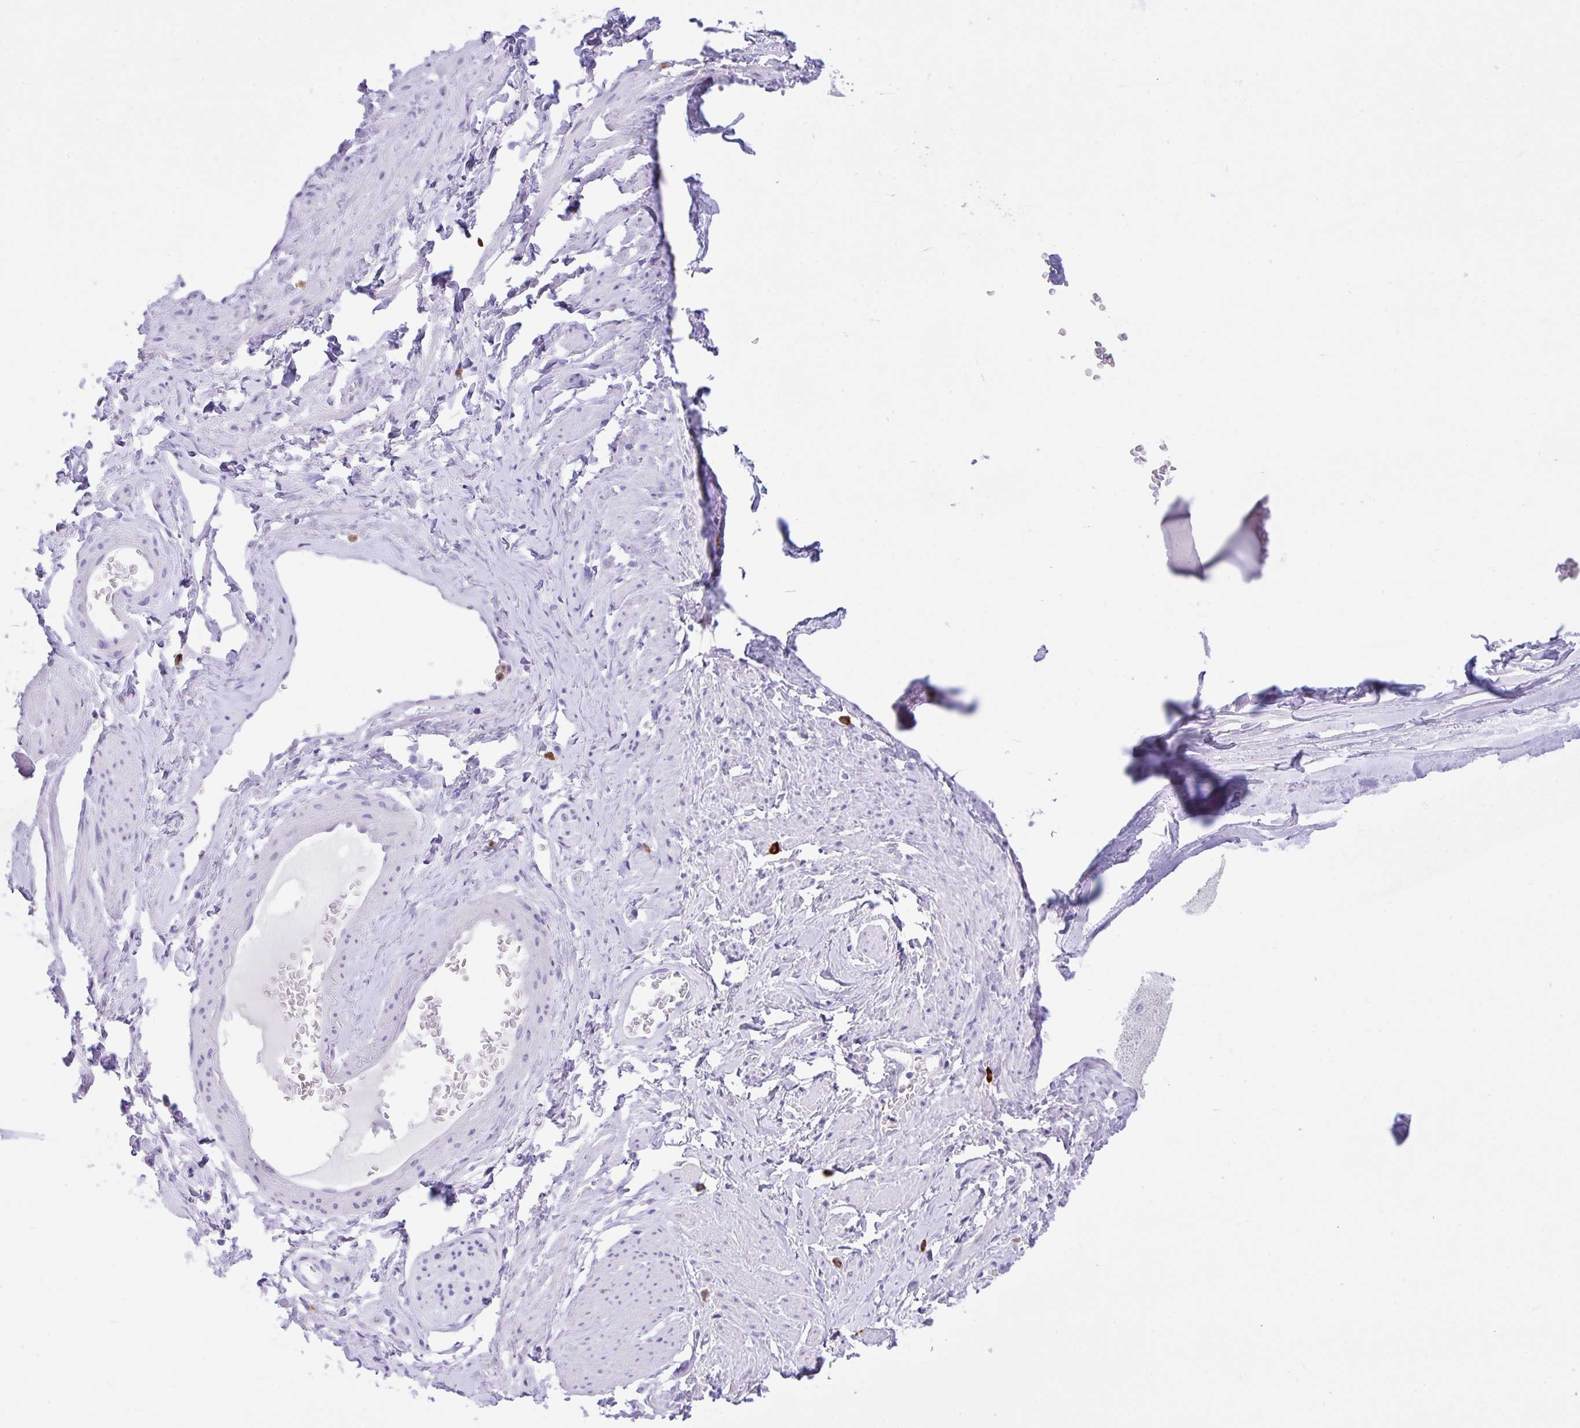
{"staining": {"intensity": "negative", "quantity": "none", "location": "none"}, "tissue": "adipose tissue", "cell_type": "Adipocytes", "image_type": "normal", "snomed": [{"axis": "morphology", "description": "Normal tissue, NOS"}, {"axis": "topography", "description": "Vagina"}, {"axis": "topography", "description": "Peripheral nerve tissue"}], "caption": "DAB (3,3'-diaminobenzidine) immunohistochemical staining of normal human adipose tissue demonstrates no significant expression in adipocytes.", "gene": "NCF1", "patient": {"sex": "female", "age": 71}}